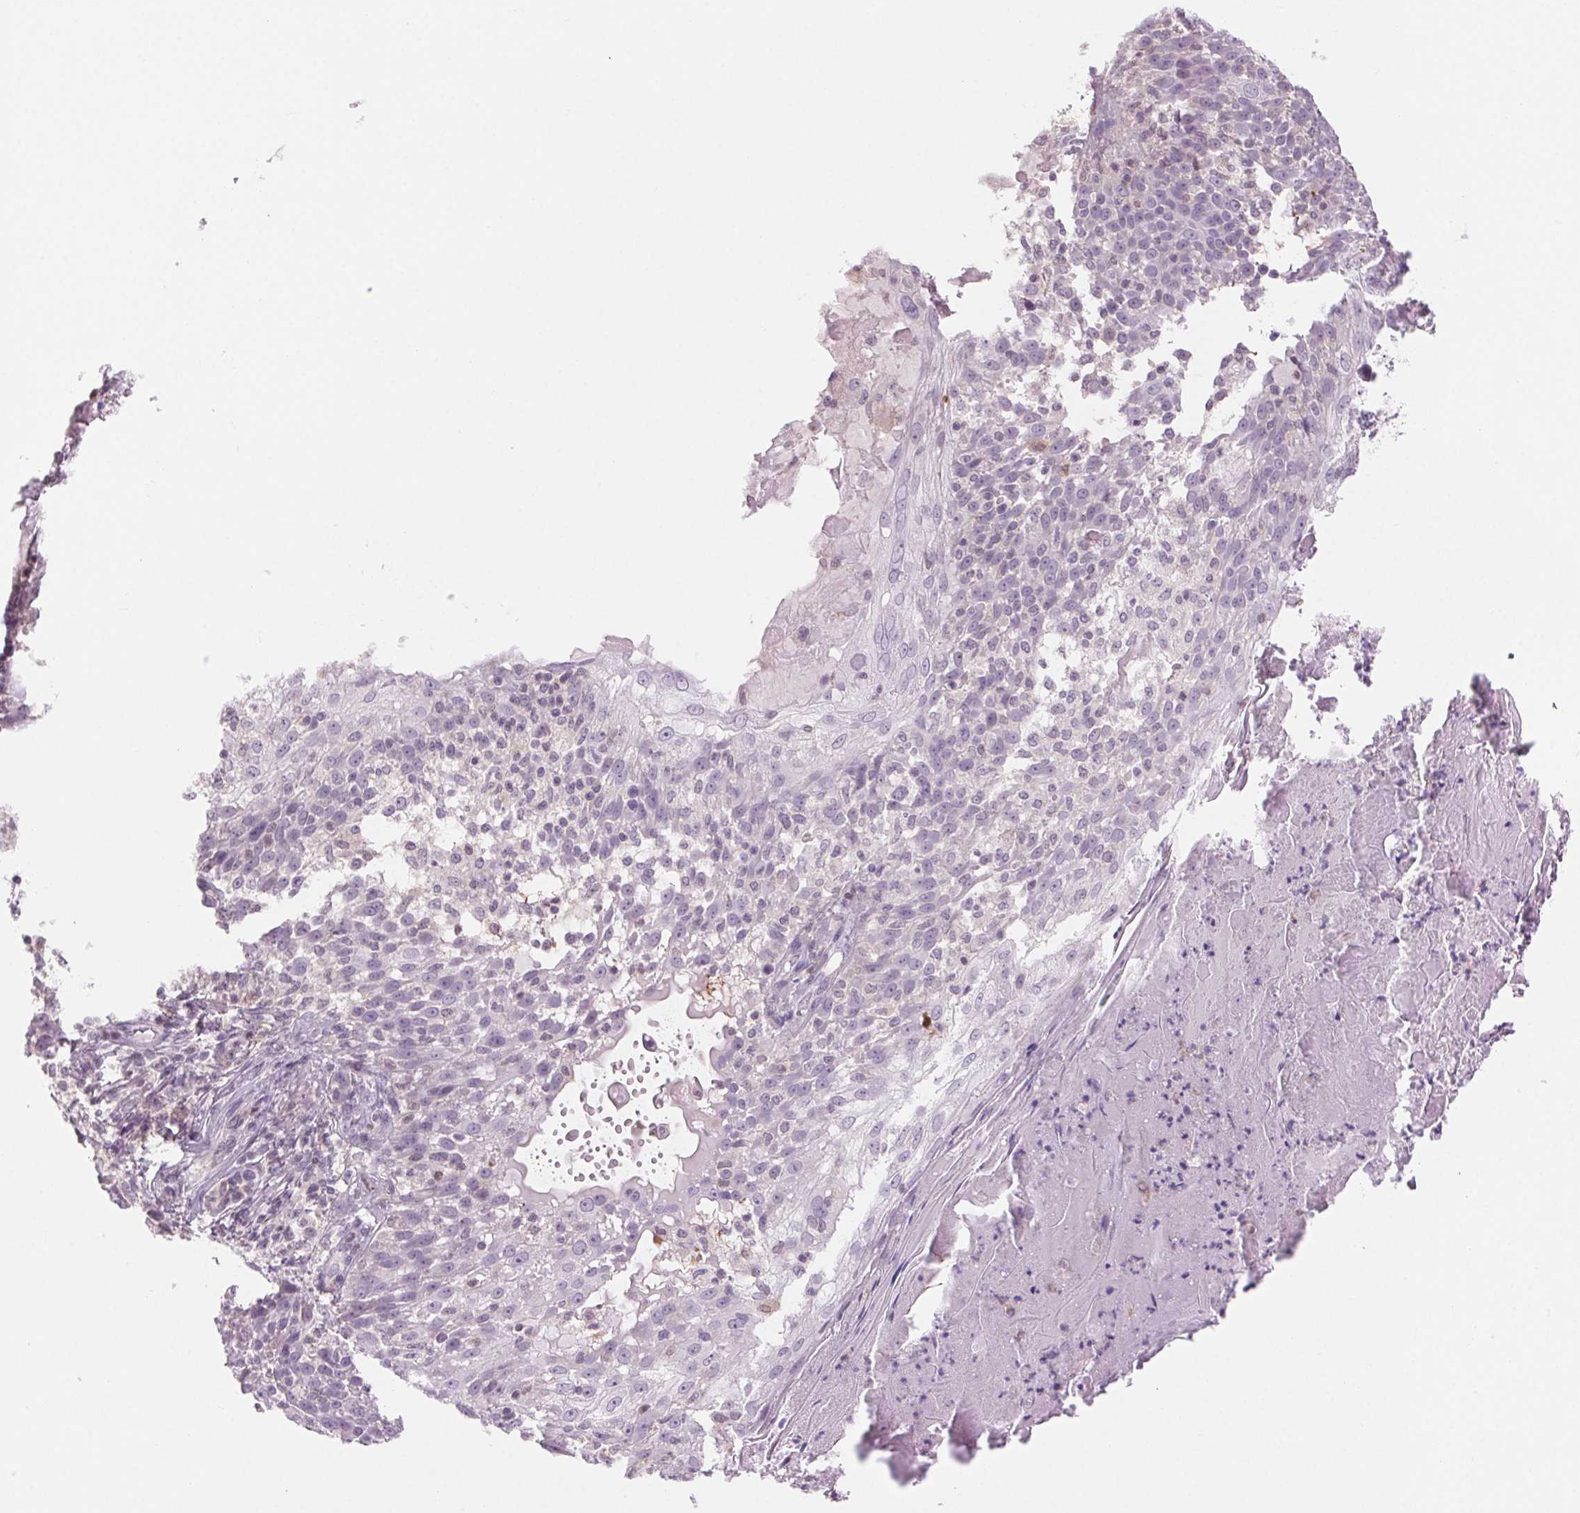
{"staining": {"intensity": "negative", "quantity": "none", "location": "none"}, "tissue": "skin cancer", "cell_type": "Tumor cells", "image_type": "cancer", "snomed": [{"axis": "morphology", "description": "Normal tissue, NOS"}, {"axis": "morphology", "description": "Squamous cell carcinoma, NOS"}, {"axis": "topography", "description": "Skin"}], "caption": "Squamous cell carcinoma (skin) was stained to show a protein in brown. There is no significant expression in tumor cells. The staining was performed using DAB to visualize the protein expression in brown, while the nuclei were stained in blue with hematoxylin (Magnification: 20x).", "gene": "SLC6A19", "patient": {"sex": "female", "age": 83}}